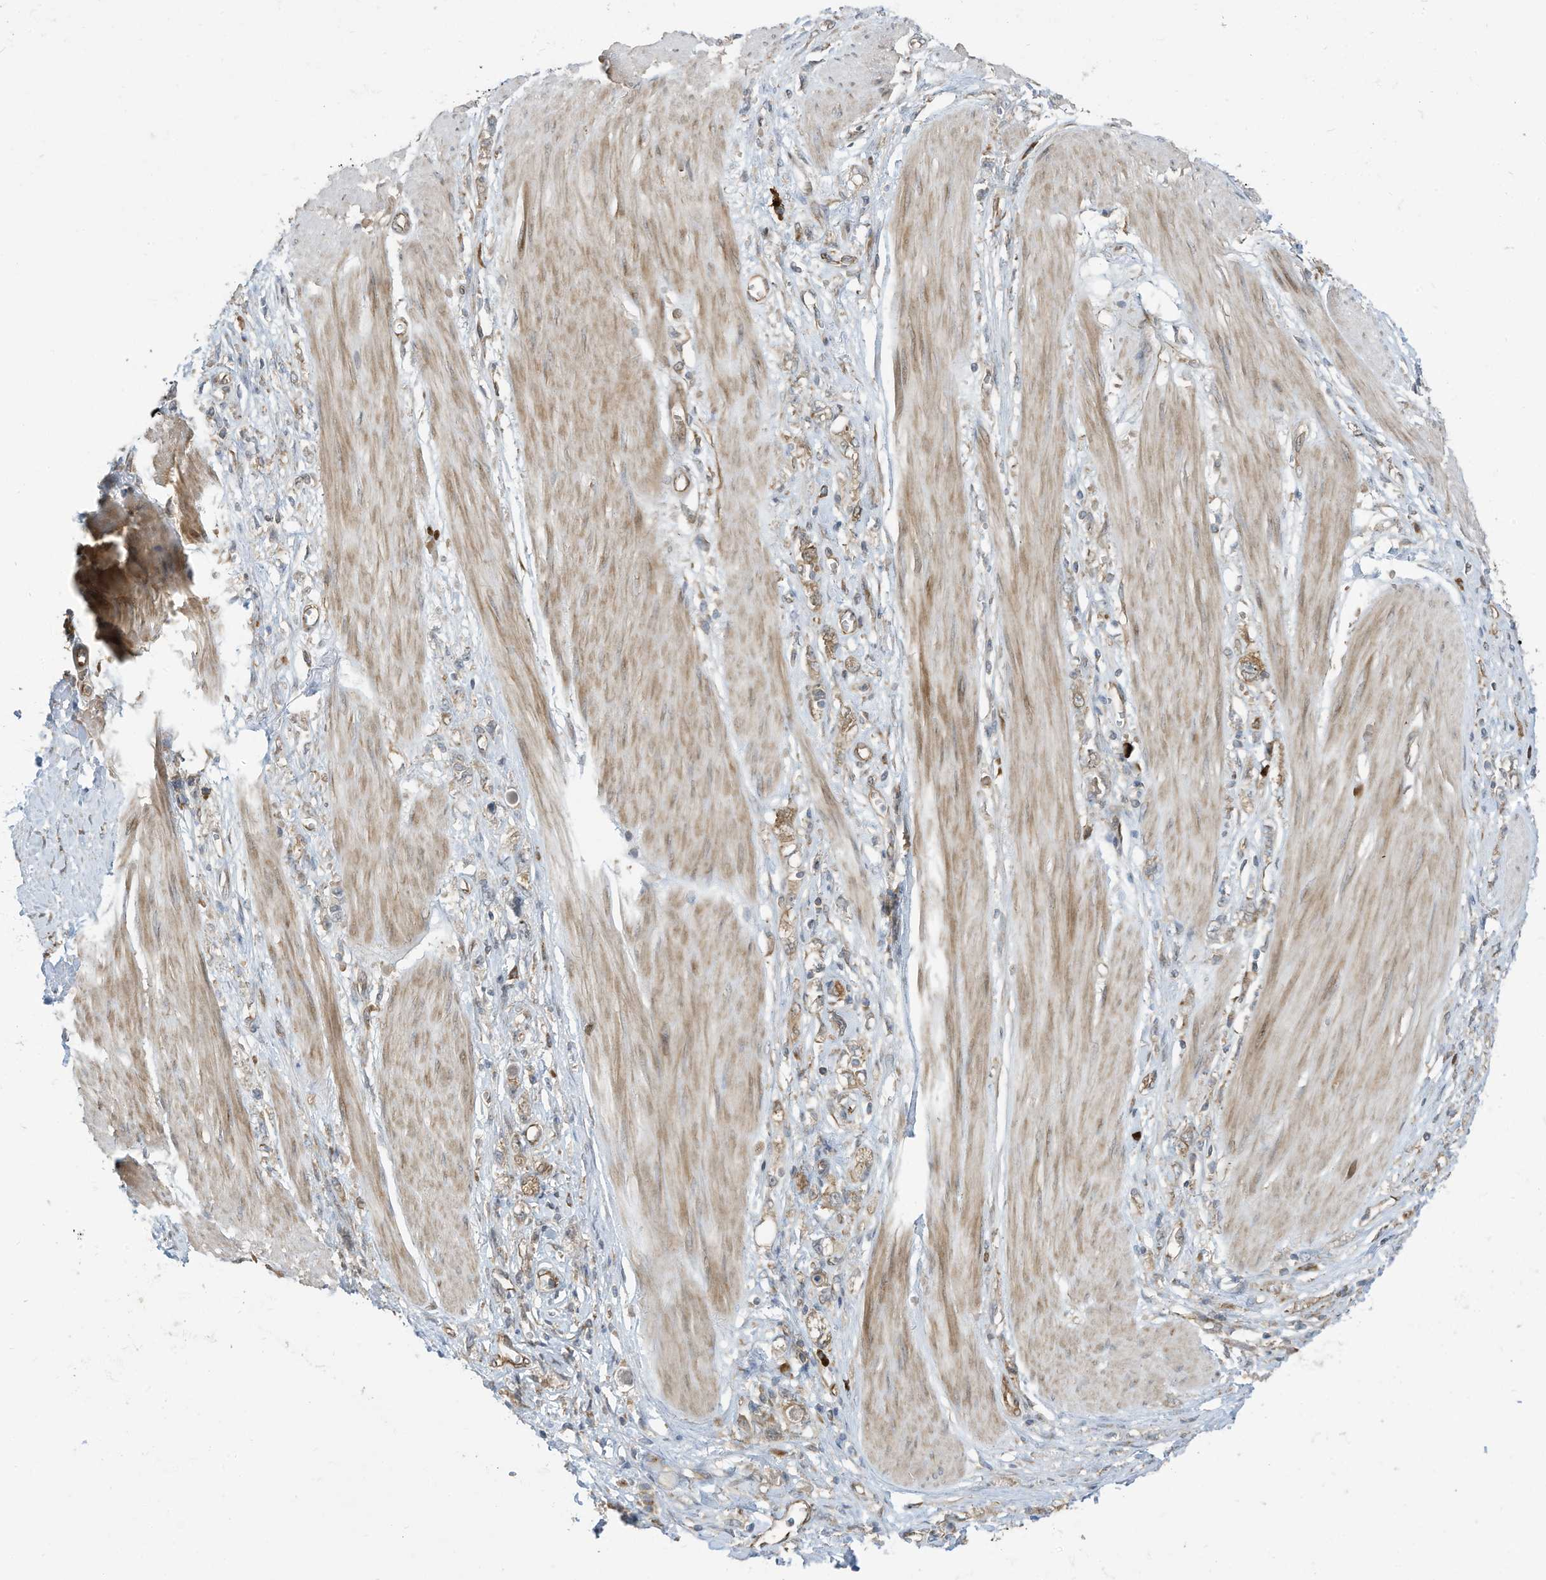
{"staining": {"intensity": "weak", "quantity": "25%-75%", "location": "cytoplasmic/membranous"}, "tissue": "stomach cancer", "cell_type": "Tumor cells", "image_type": "cancer", "snomed": [{"axis": "morphology", "description": "Adenocarcinoma, NOS"}, {"axis": "topography", "description": "Stomach"}], "caption": "Tumor cells demonstrate low levels of weak cytoplasmic/membranous positivity in approximately 25%-75% of cells in stomach cancer (adenocarcinoma).", "gene": "USE1", "patient": {"sex": "female", "age": 76}}